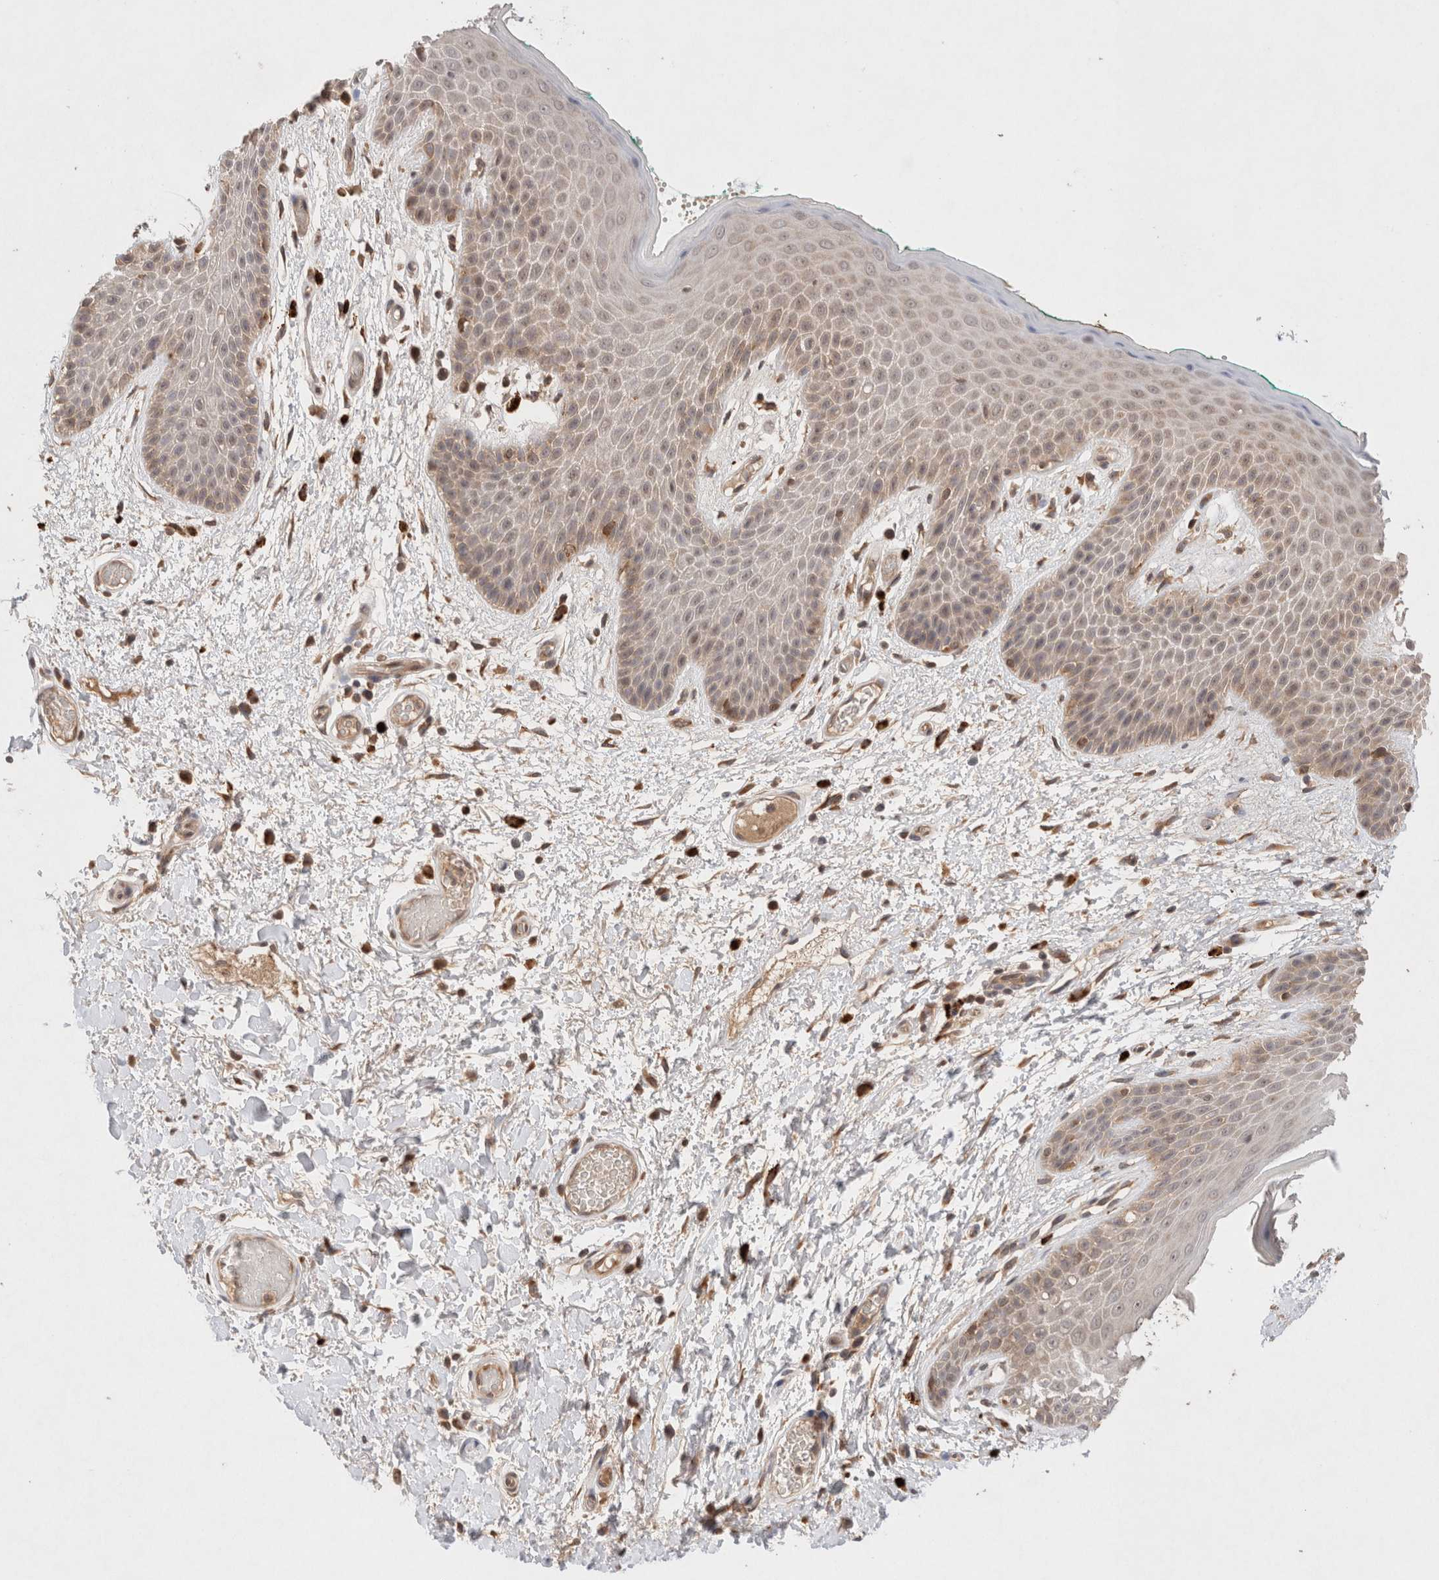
{"staining": {"intensity": "weak", "quantity": "25%-75%", "location": "cytoplasmic/membranous"}, "tissue": "skin", "cell_type": "Epidermal cells", "image_type": "normal", "snomed": [{"axis": "morphology", "description": "Normal tissue, NOS"}, {"axis": "topography", "description": "Anal"}], "caption": "Immunohistochemistry photomicrograph of normal skin: human skin stained using immunohistochemistry (IHC) displays low levels of weak protein expression localized specifically in the cytoplasmic/membranous of epidermal cells, appearing as a cytoplasmic/membranous brown color.", "gene": "KLHL20", "patient": {"sex": "male", "age": 74}}